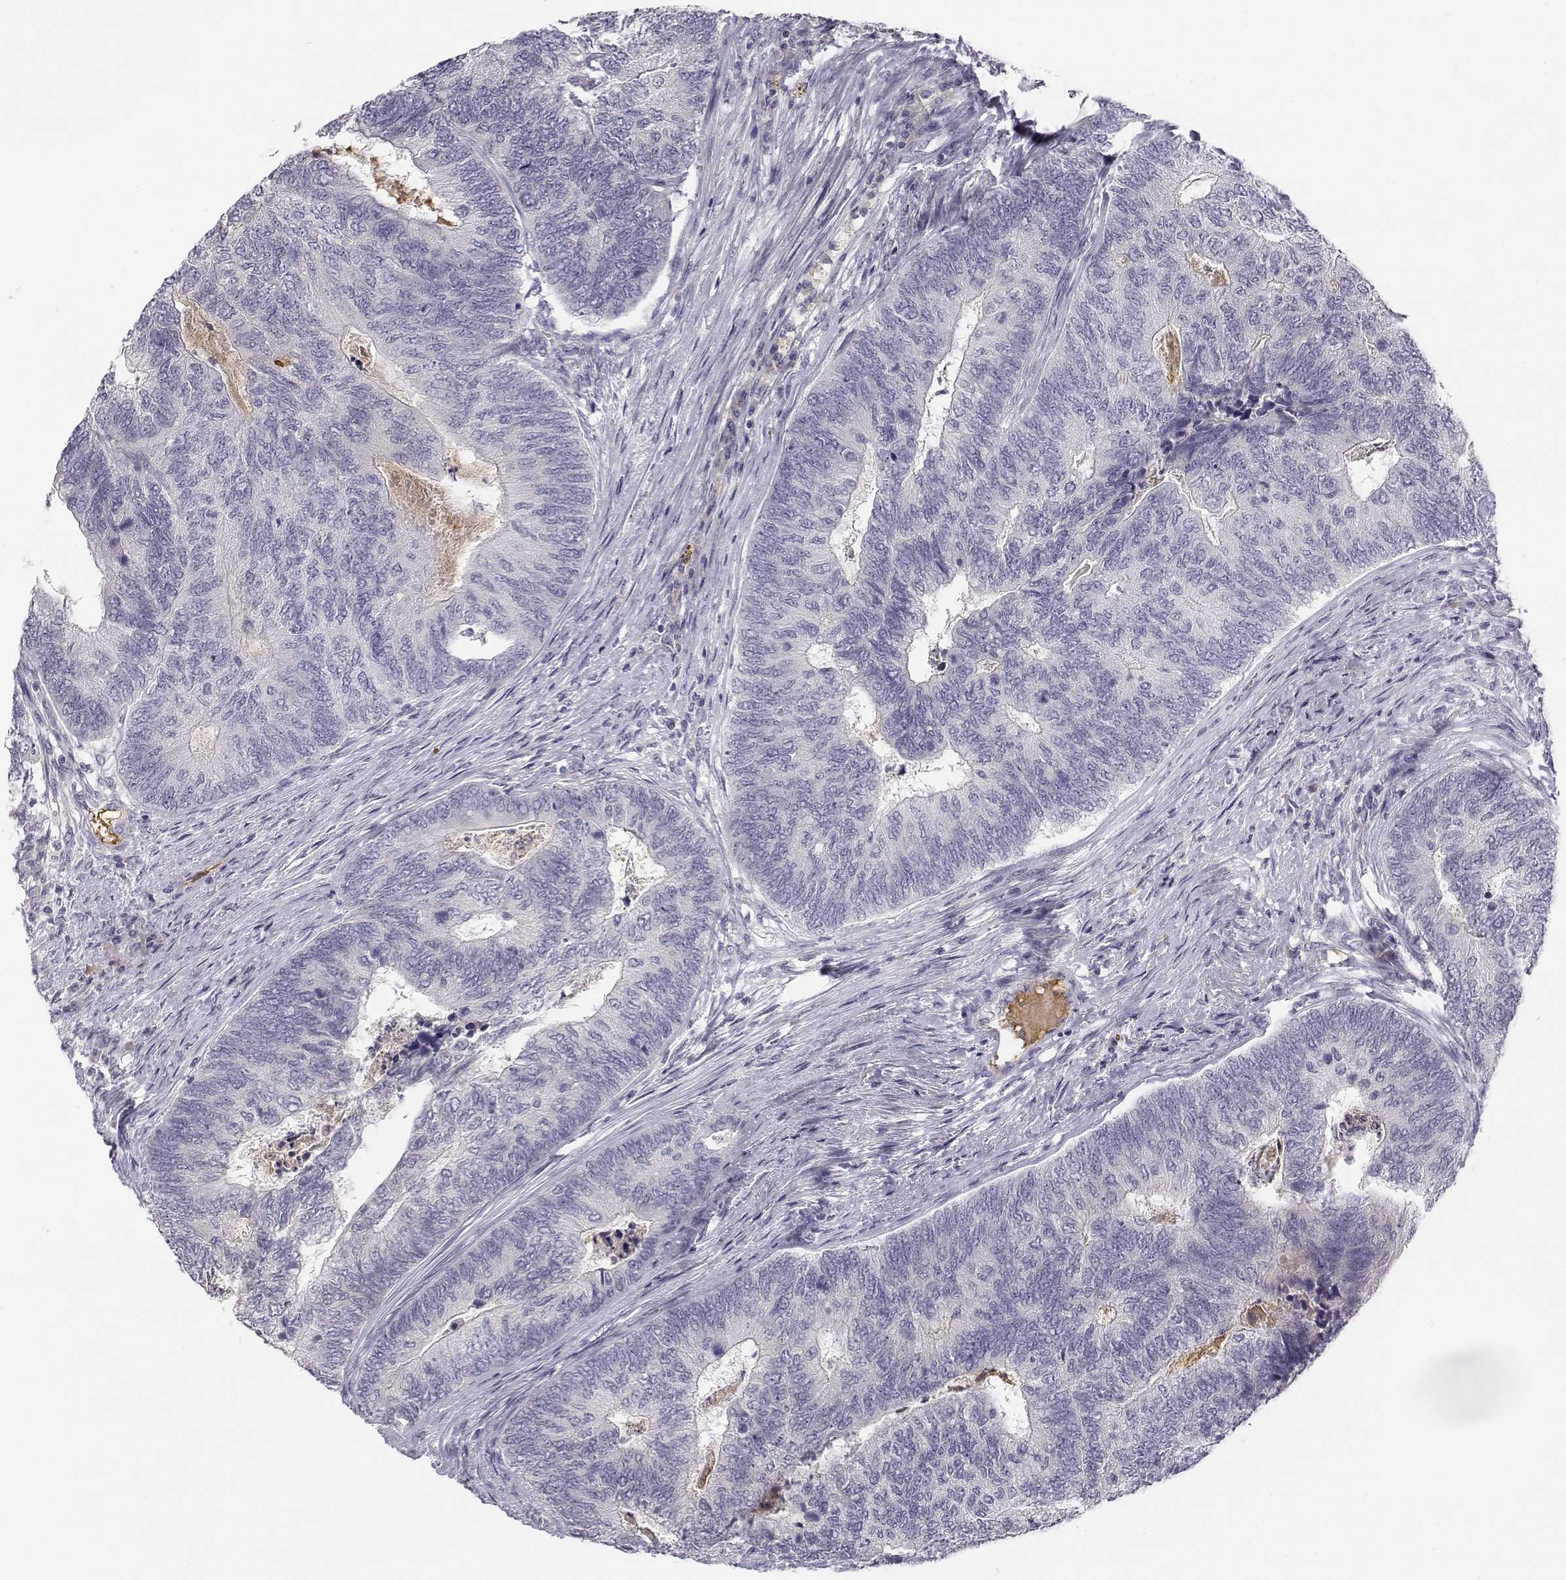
{"staining": {"intensity": "negative", "quantity": "none", "location": "none"}, "tissue": "colorectal cancer", "cell_type": "Tumor cells", "image_type": "cancer", "snomed": [{"axis": "morphology", "description": "Adenocarcinoma, NOS"}, {"axis": "topography", "description": "Colon"}], "caption": "The IHC micrograph has no significant staining in tumor cells of colorectal adenocarcinoma tissue.", "gene": "ACSL6", "patient": {"sex": "female", "age": 67}}